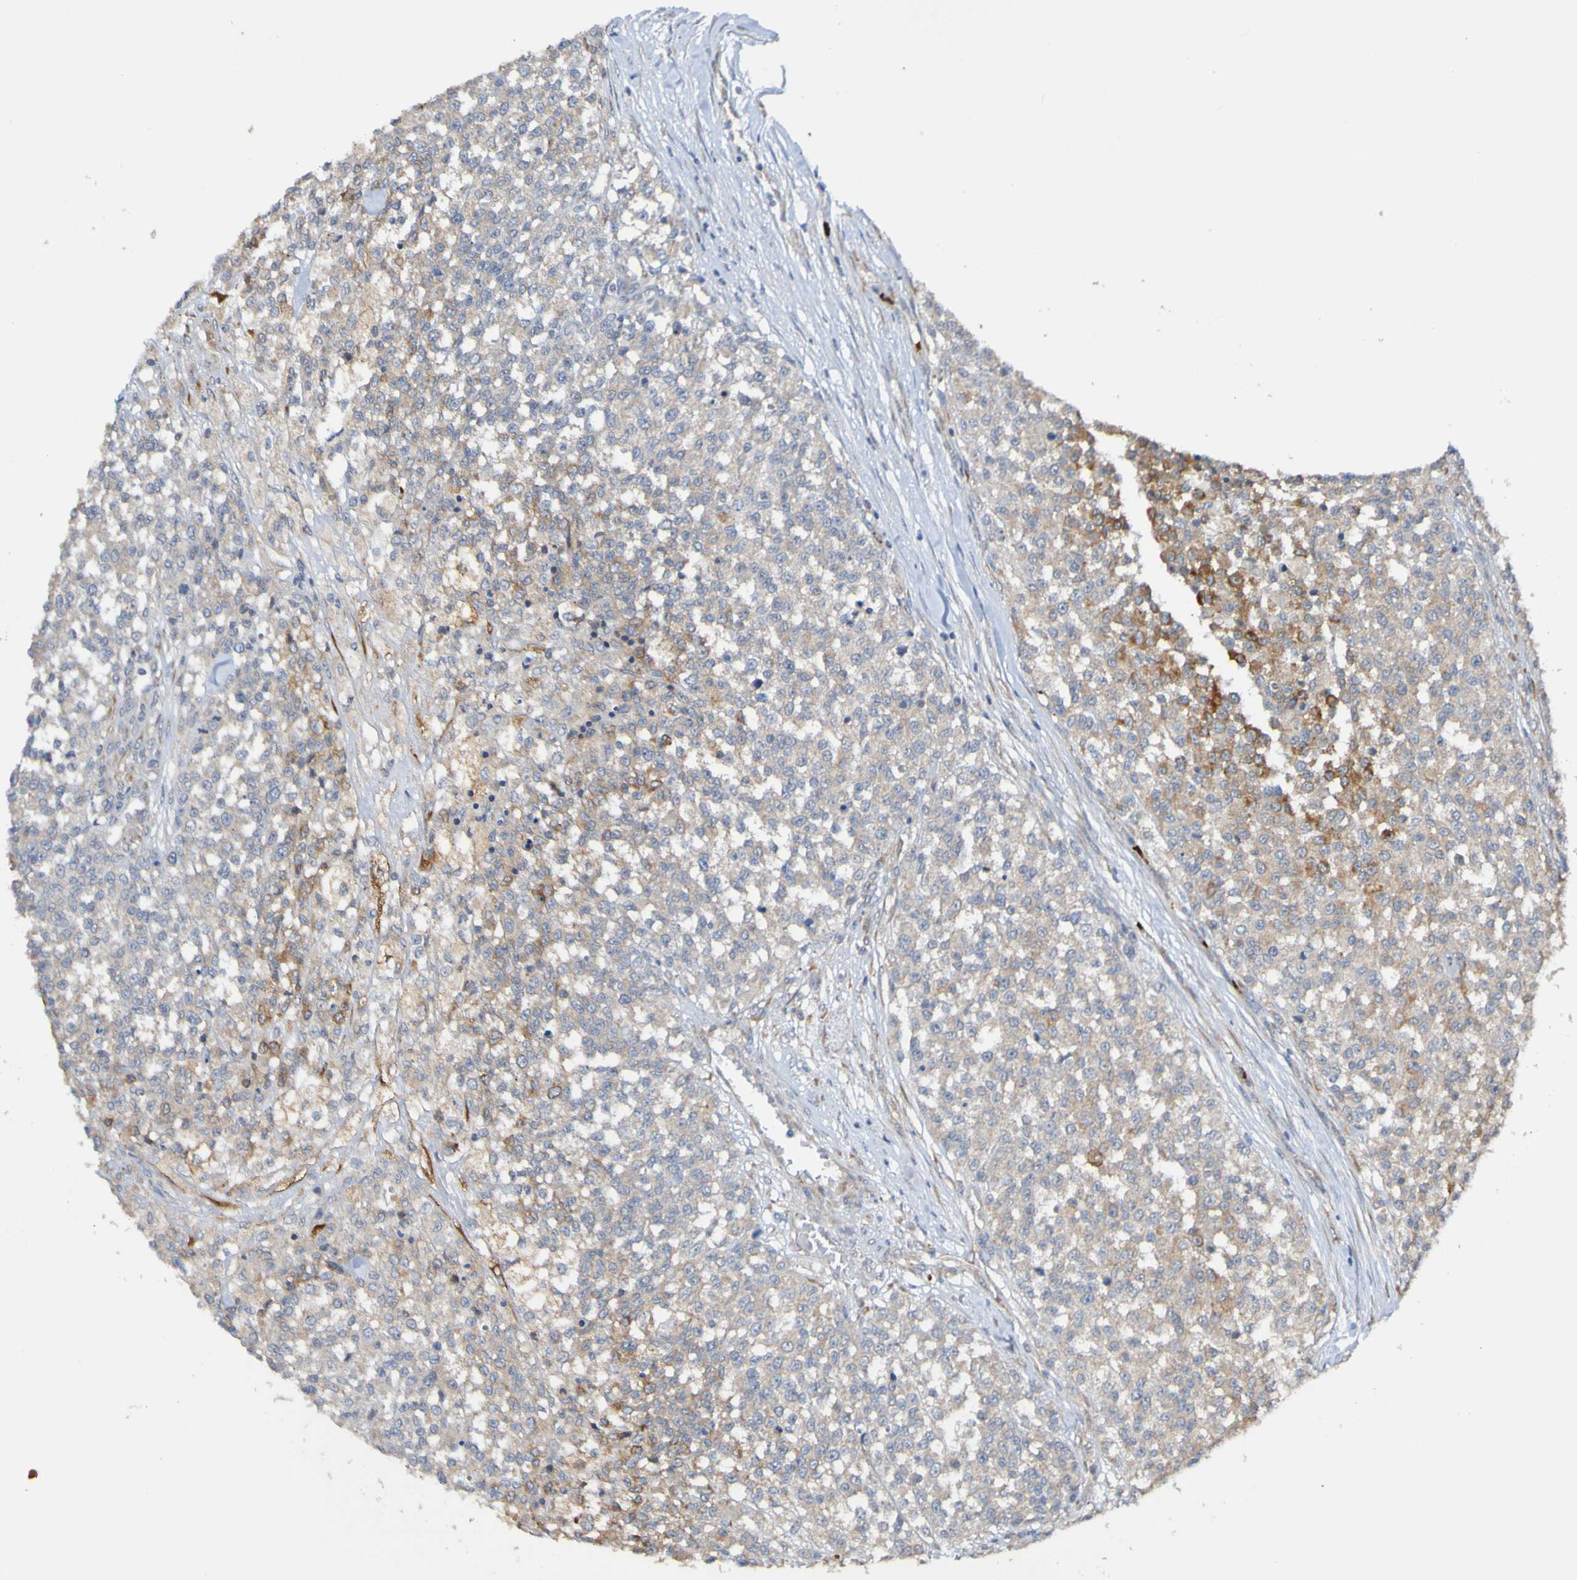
{"staining": {"intensity": "moderate", "quantity": "25%-75%", "location": "cytoplasmic/membranous"}, "tissue": "testis cancer", "cell_type": "Tumor cells", "image_type": "cancer", "snomed": [{"axis": "morphology", "description": "Seminoma, NOS"}, {"axis": "topography", "description": "Testis"}], "caption": "Immunohistochemistry image of testis cancer (seminoma) stained for a protein (brown), which displays medium levels of moderate cytoplasmic/membranous staining in about 25%-75% of tumor cells.", "gene": "ST8SIA6", "patient": {"sex": "male", "age": 59}}